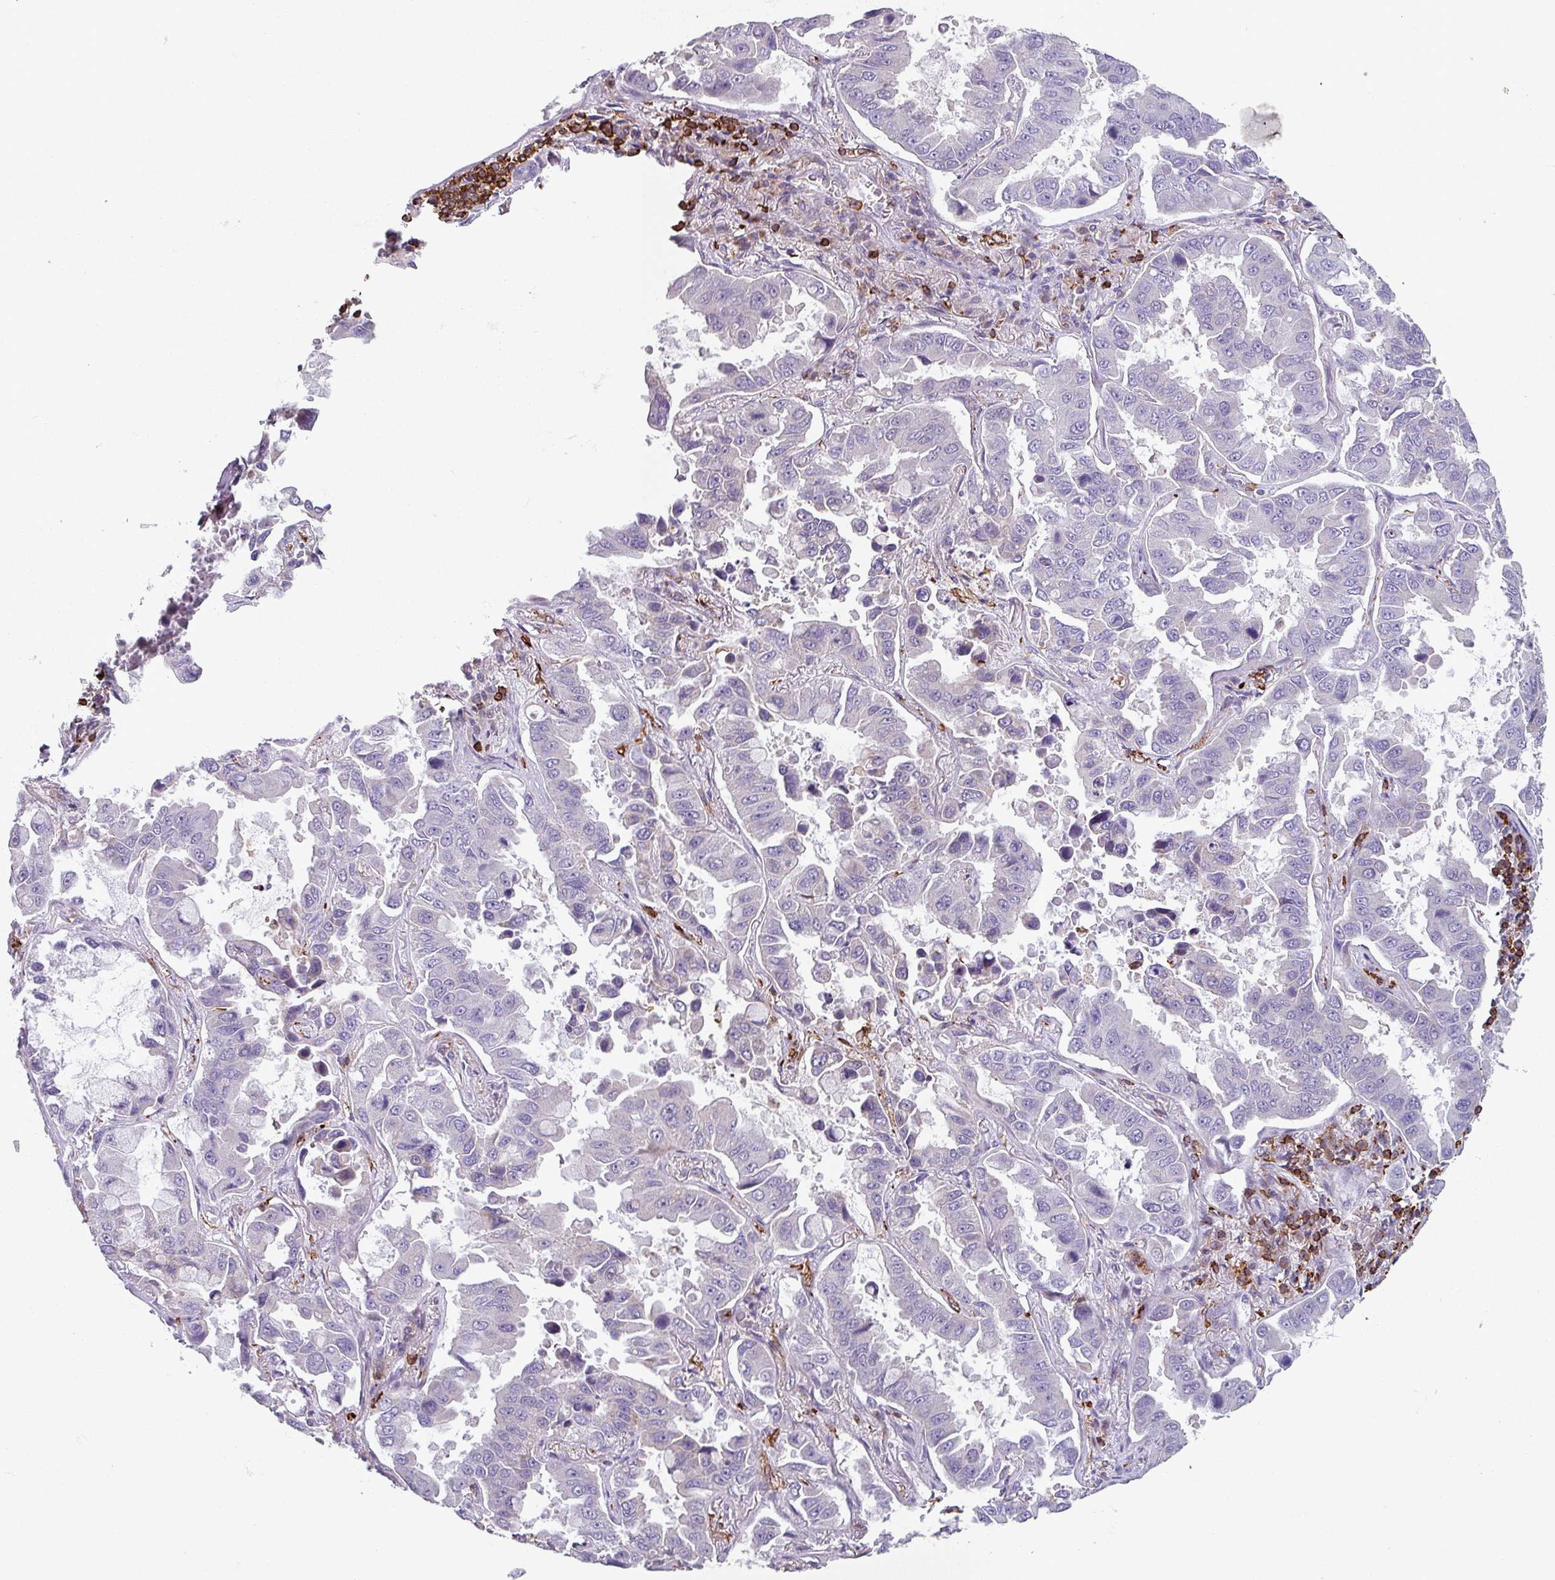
{"staining": {"intensity": "negative", "quantity": "none", "location": "none"}, "tissue": "lung cancer", "cell_type": "Tumor cells", "image_type": "cancer", "snomed": [{"axis": "morphology", "description": "Adenocarcinoma, NOS"}, {"axis": "topography", "description": "Lung"}], "caption": "Immunohistochemistry (IHC) histopathology image of lung adenocarcinoma stained for a protein (brown), which shows no expression in tumor cells. (Immunohistochemistry, brightfield microscopy, high magnification).", "gene": "NEDD9", "patient": {"sex": "male", "age": 64}}